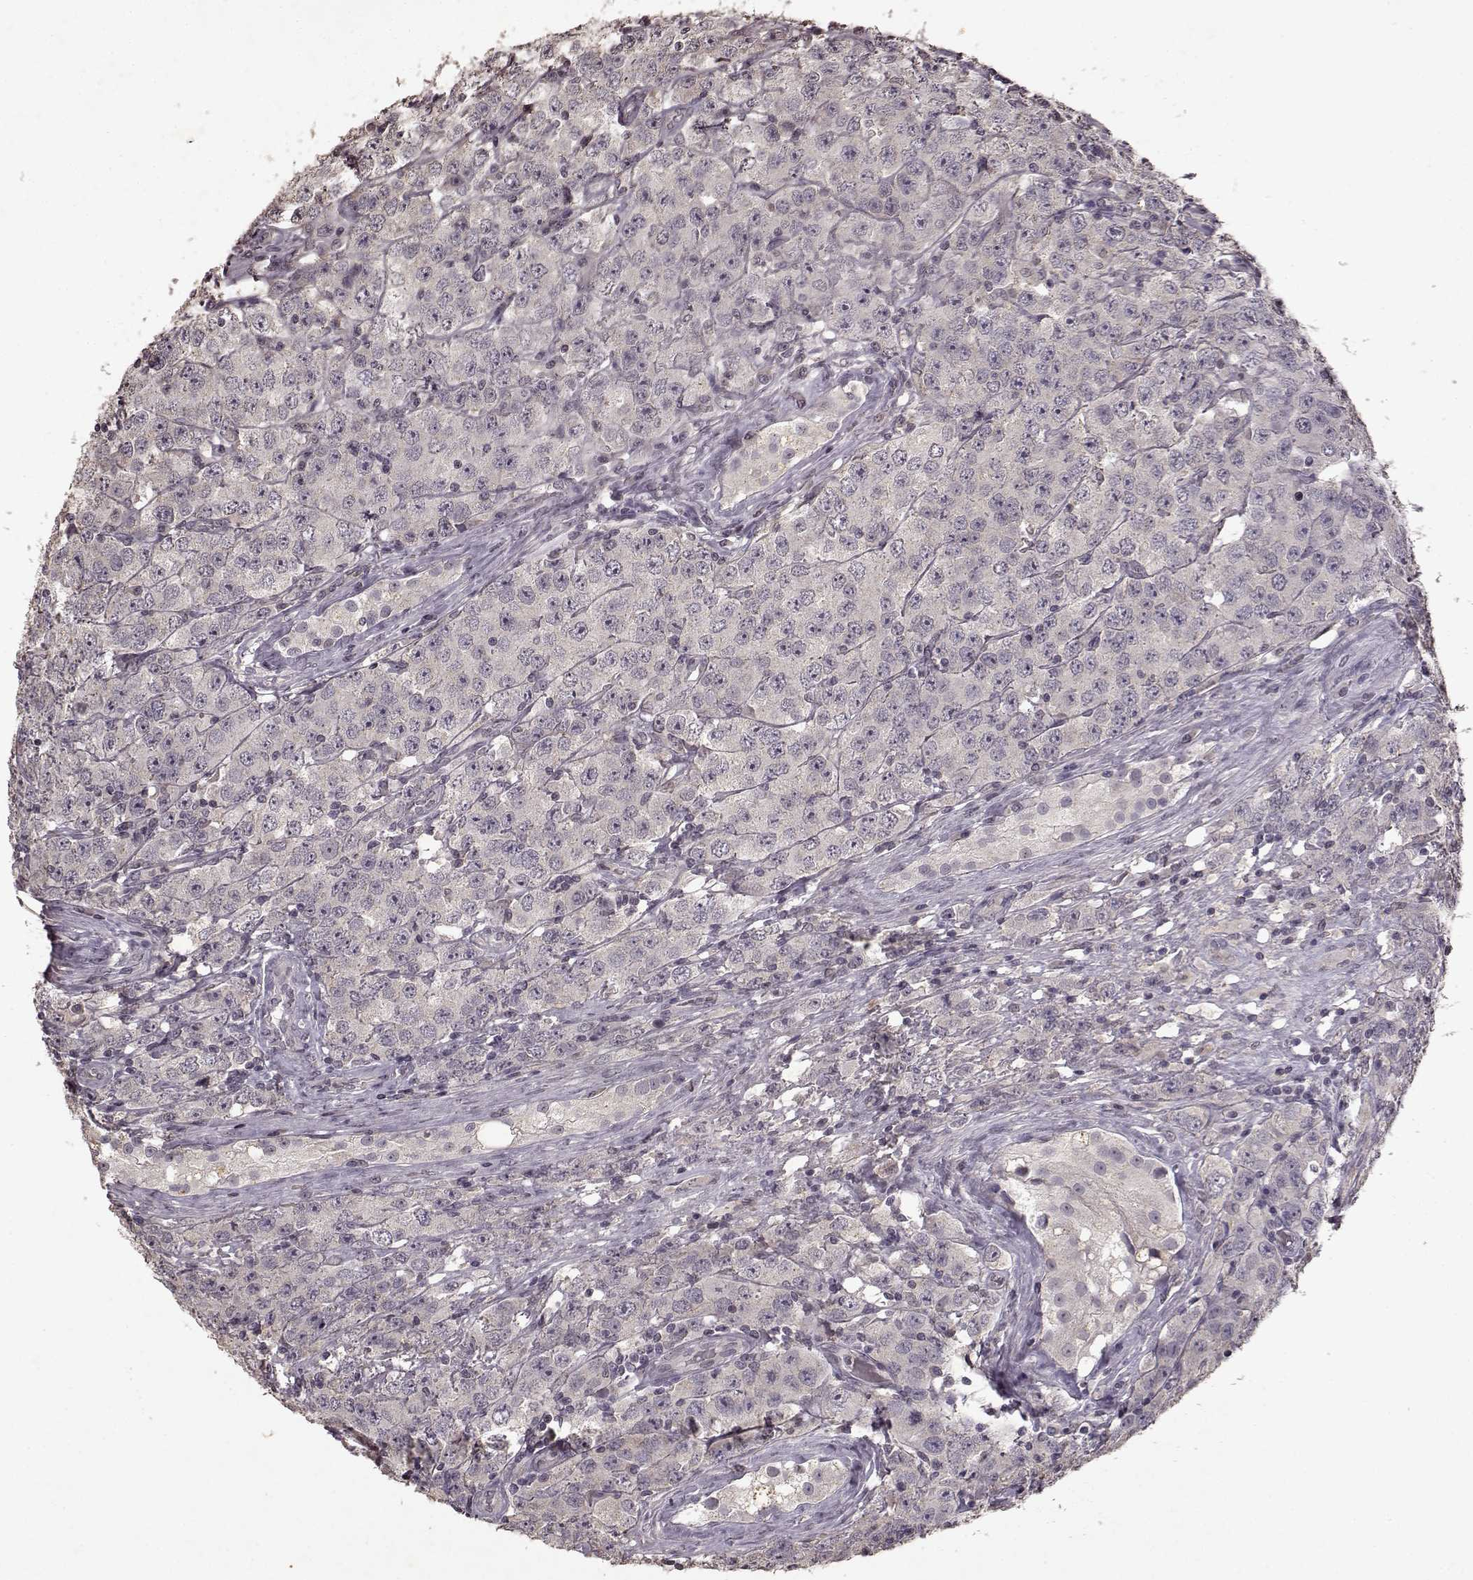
{"staining": {"intensity": "negative", "quantity": "none", "location": "none"}, "tissue": "testis cancer", "cell_type": "Tumor cells", "image_type": "cancer", "snomed": [{"axis": "morphology", "description": "Seminoma, NOS"}, {"axis": "topography", "description": "Testis"}], "caption": "IHC micrograph of human seminoma (testis) stained for a protein (brown), which demonstrates no staining in tumor cells.", "gene": "LHB", "patient": {"sex": "male", "age": 52}}